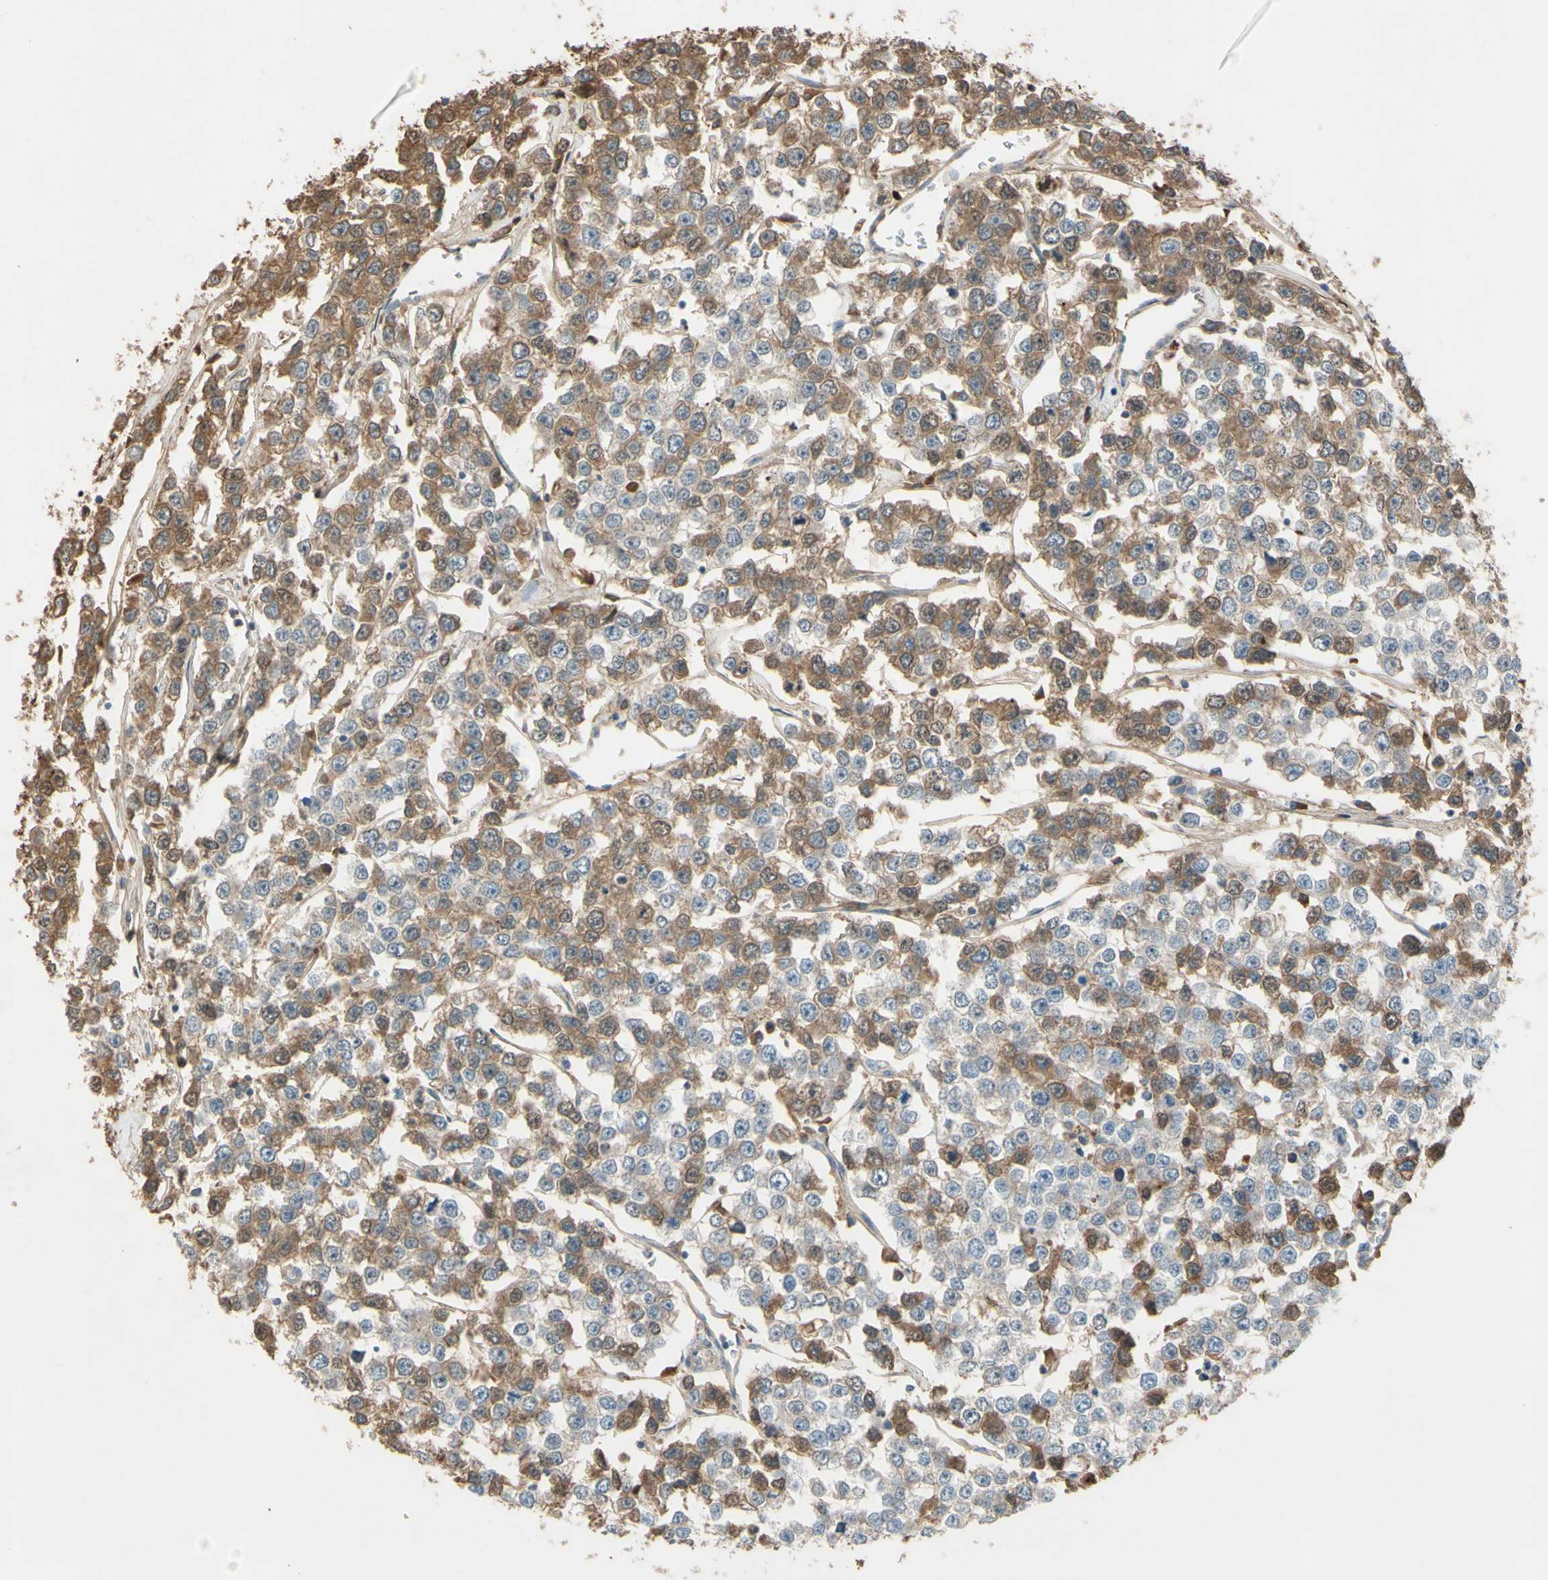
{"staining": {"intensity": "moderate", "quantity": "25%-75%", "location": "cytoplasmic/membranous"}, "tissue": "testis cancer", "cell_type": "Tumor cells", "image_type": "cancer", "snomed": [{"axis": "morphology", "description": "Seminoma, NOS"}, {"axis": "morphology", "description": "Carcinoma, Embryonal, NOS"}, {"axis": "topography", "description": "Testis"}], "caption": "Testis seminoma stained for a protein exhibits moderate cytoplasmic/membranous positivity in tumor cells. Using DAB (brown) and hematoxylin (blue) stains, captured at high magnification using brightfield microscopy.", "gene": "TIMP2", "patient": {"sex": "male", "age": 52}}